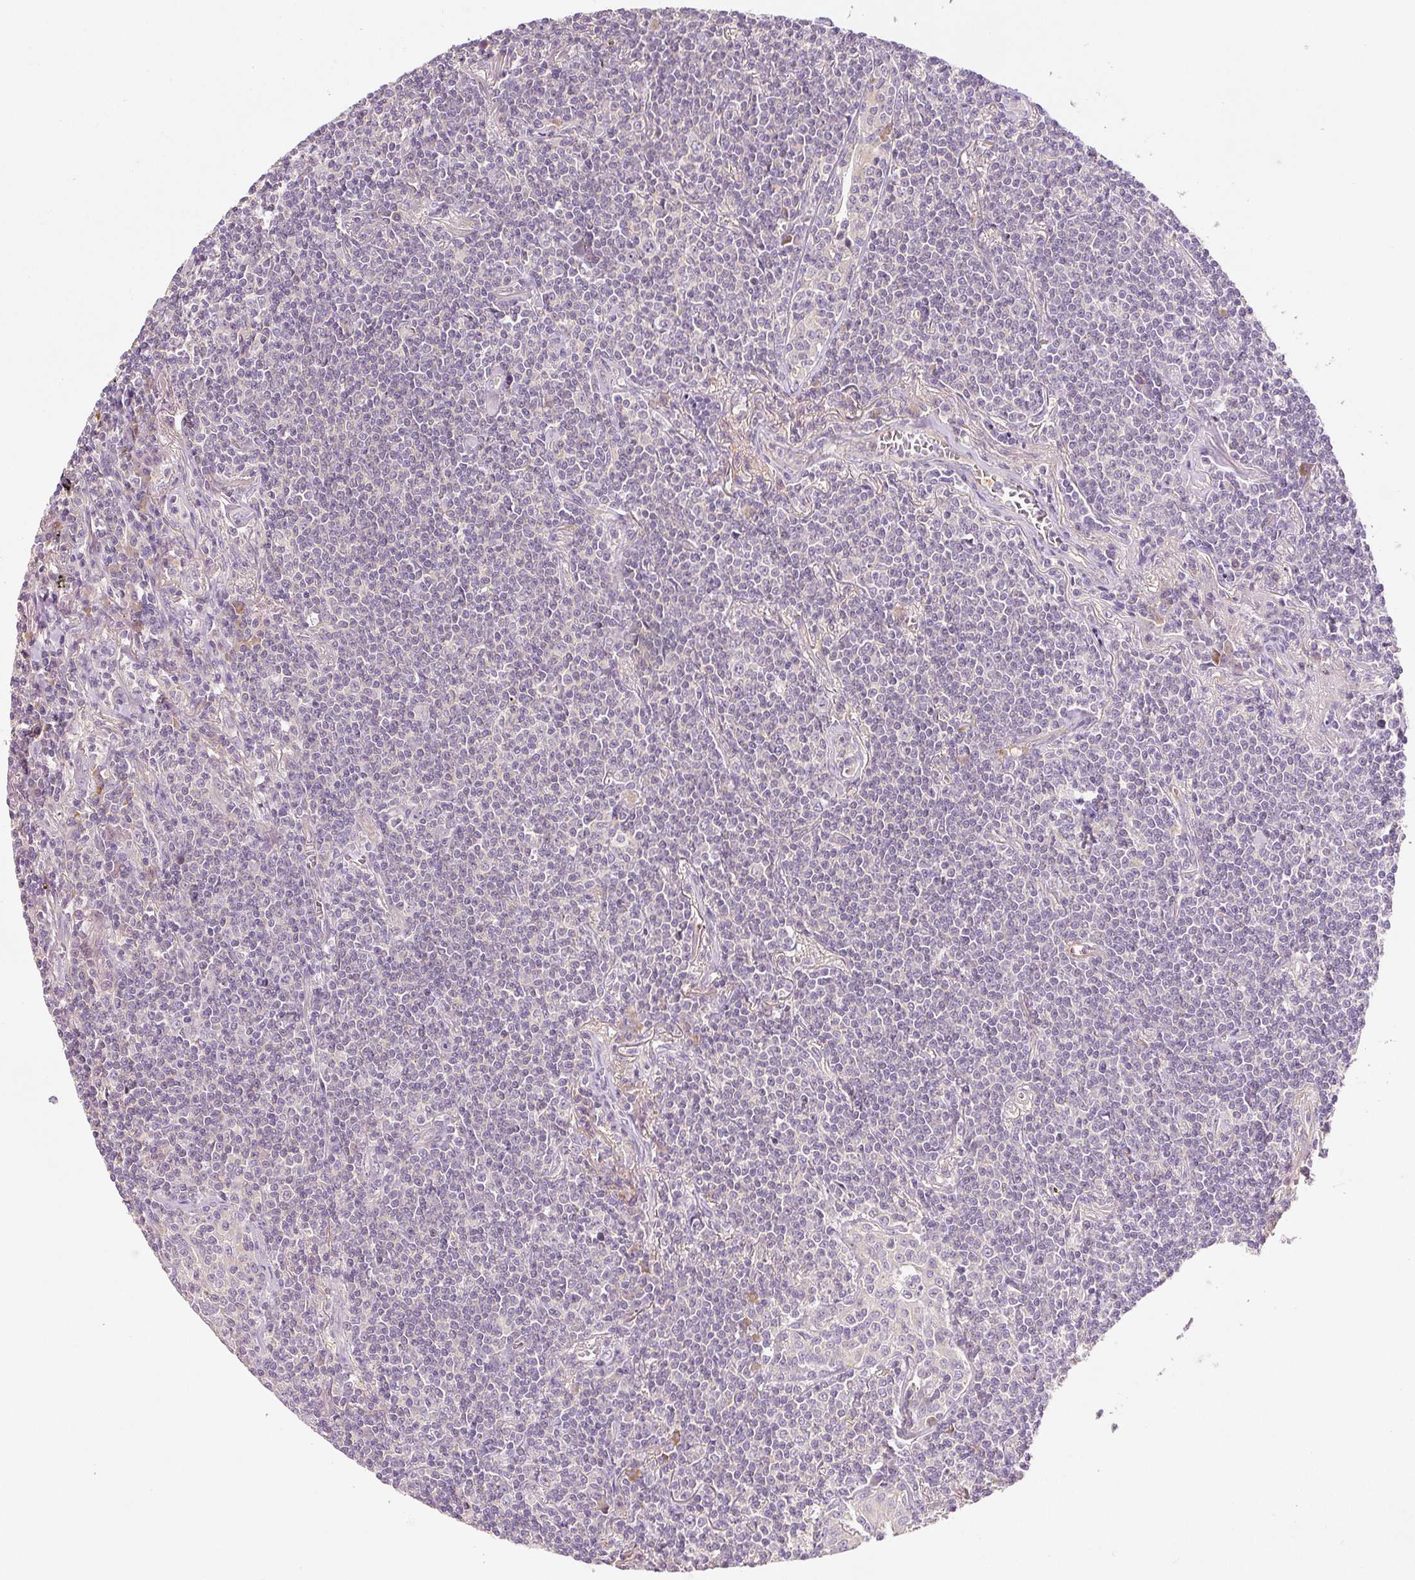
{"staining": {"intensity": "negative", "quantity": "none", "location": "none"}, "tissue": "lymphoma", "cell_type": "Tumor cells", "image_type": "cancer", "snomed": [{"axis": "morphology", "description": "Malignant lymphoma, non-Hodgkin's type, Low grade"}, {"axis": "topography", "description": "Lung"}], "caption": "Protein analysis of lymphoma shows no significant expression in tumor cells.", "gene": "RNF167", "patient": {"sex": "female", "age": 71}}